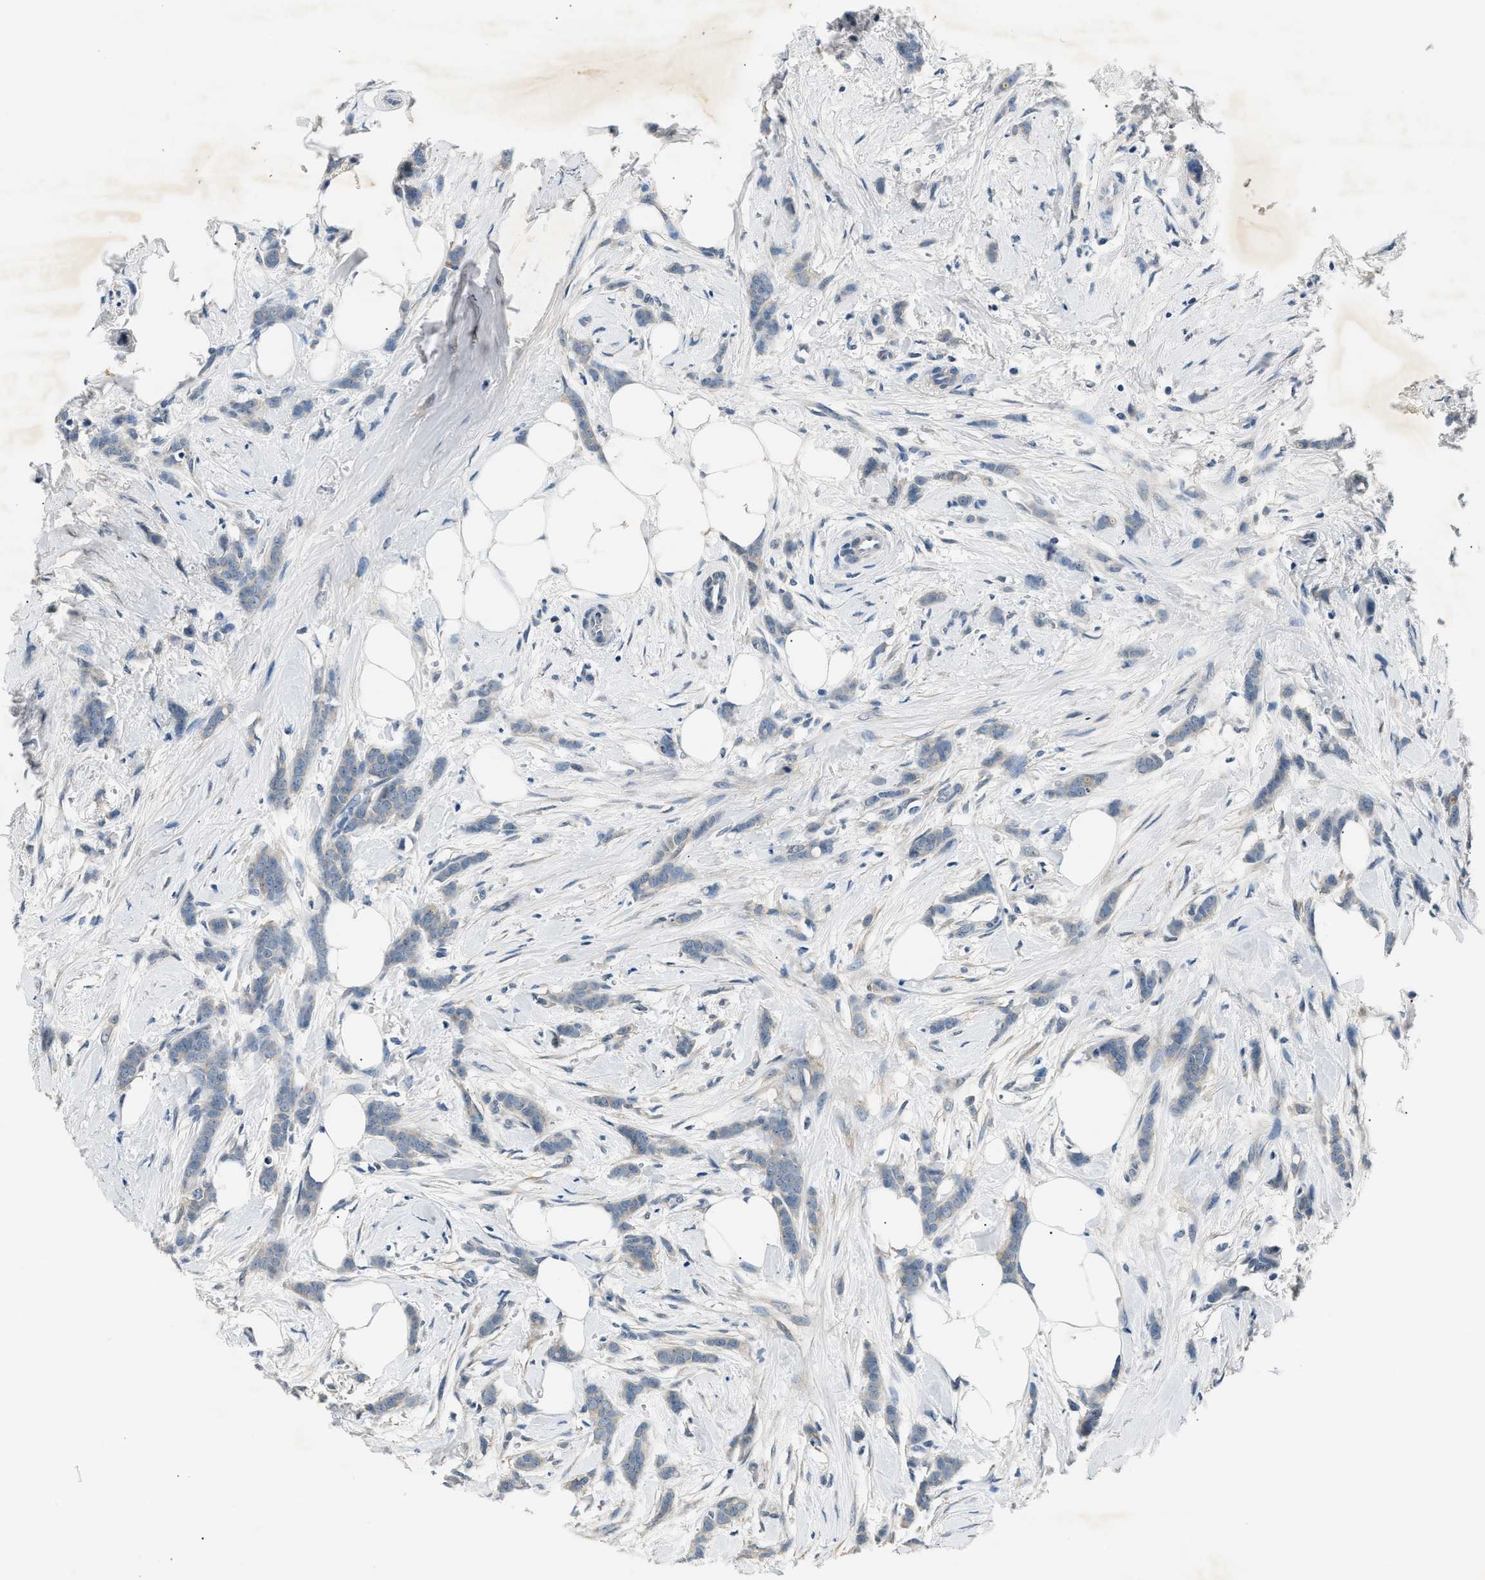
{"staining": {"intensity": "negative", "quantity": "none", "location": "none"}, "tissue": "breast cancer", "cell_type": "Tumor cells", "image_type": "cancer", "snomed": [{"axis": "morphology", "description": "Lobular carcinoma, in situ"}, {"axis": "morphology", "description": "Lobular carcinoma"}, {"axis": "topography", "description": "Breast"}], "caption": "Breast cancer stained for a protein using IHC shows no positivity tumor cells.", "gene": "INHA", "patient": {"sex": "female", "age": 41}}